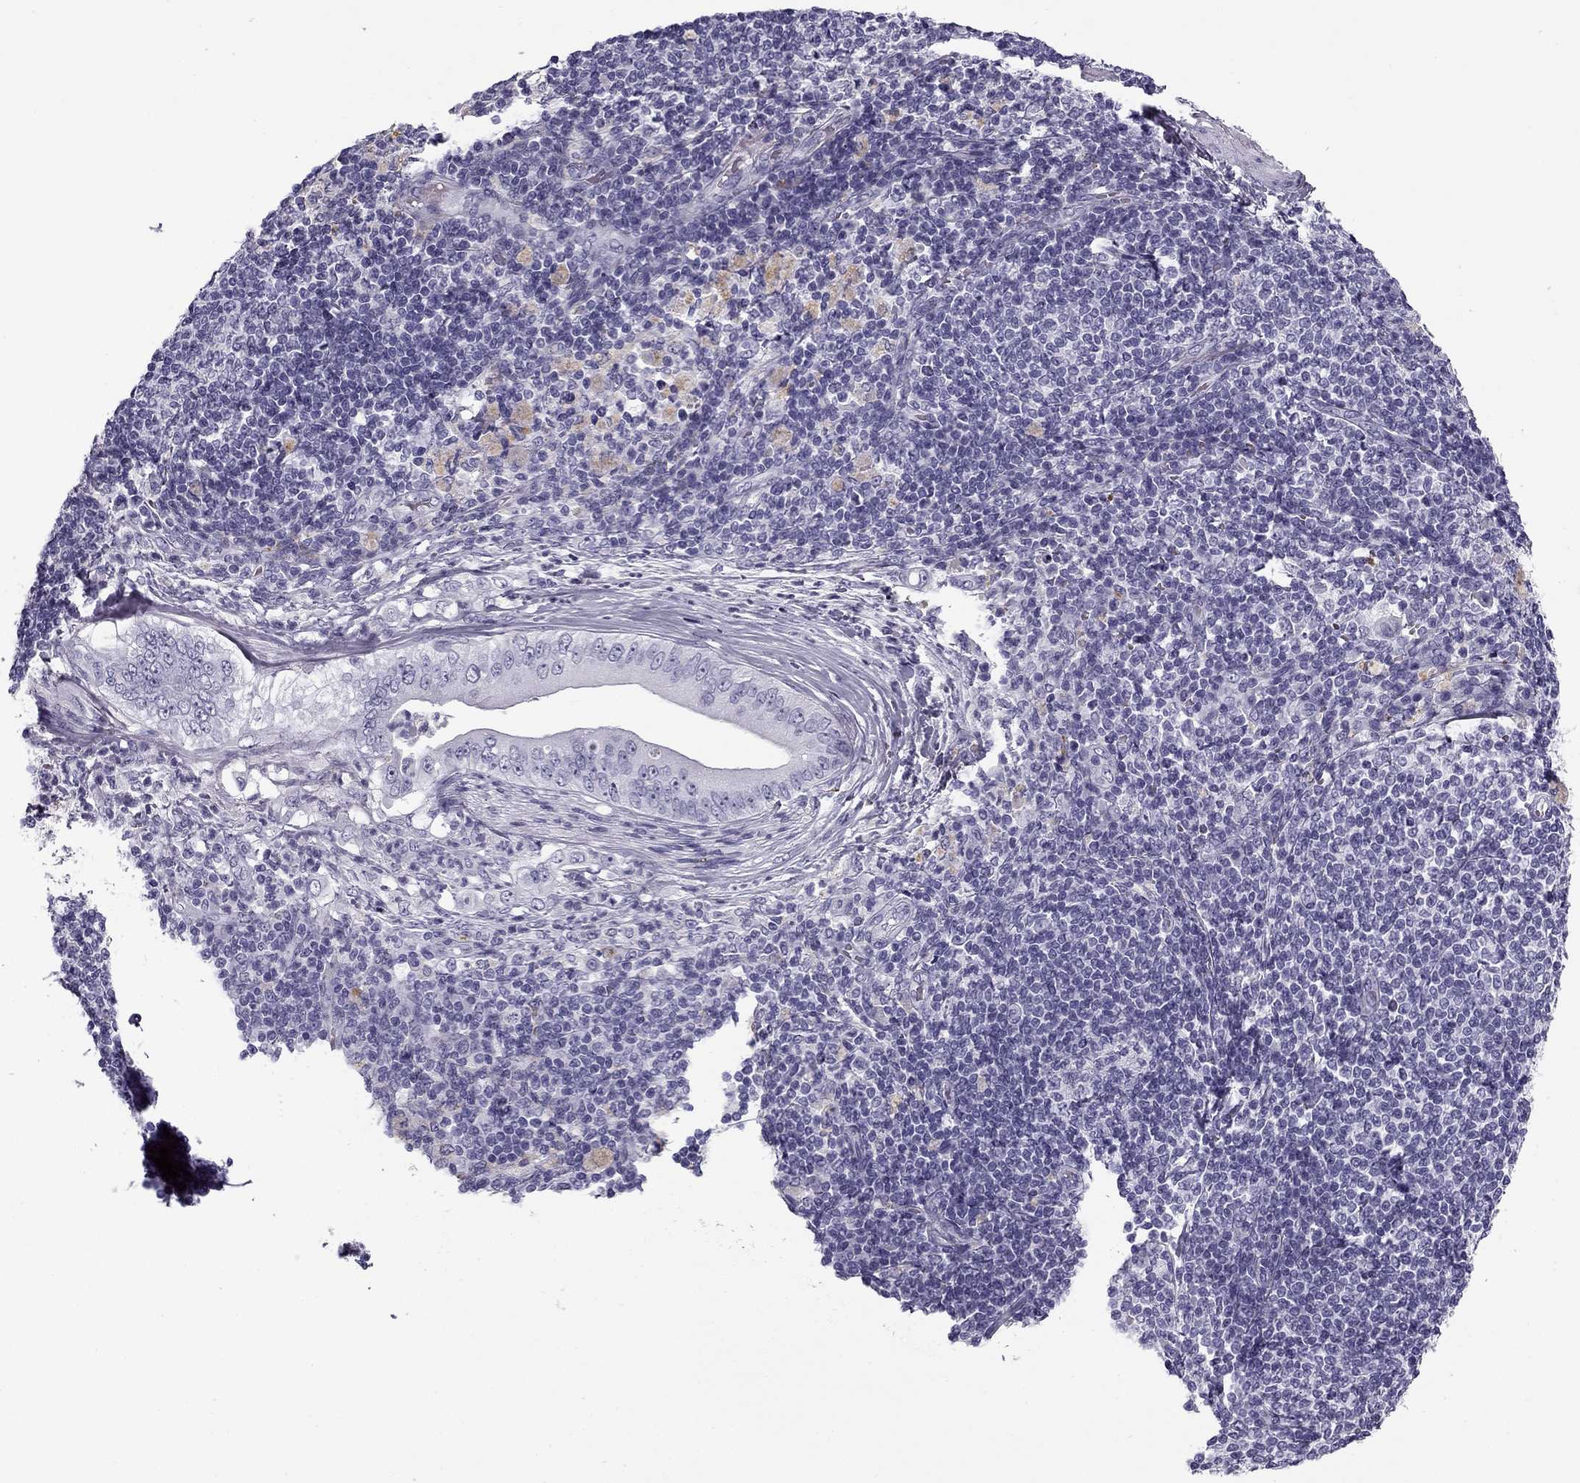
{"staining": {"intensity": "negative", "quantity": "none", "location": "none"}, "tissue": "pancreatic cancer", "cell_type": "Tumor cells", "image_type": "cancer", "snomed": [{"axis": "morphology", "description": "Adenocarcinoma, NOS"}, {"axis": "topography", "description": "Pancreas"}], "caption": "DAB (3,3'-diaminobenzidine) immunohistochemical staining of adenocarcinoma (pancreatic) reveals no significant positivity in tumor cells.", "gene": "MC5R", "patient": {"sex": "male", "age": 71}}